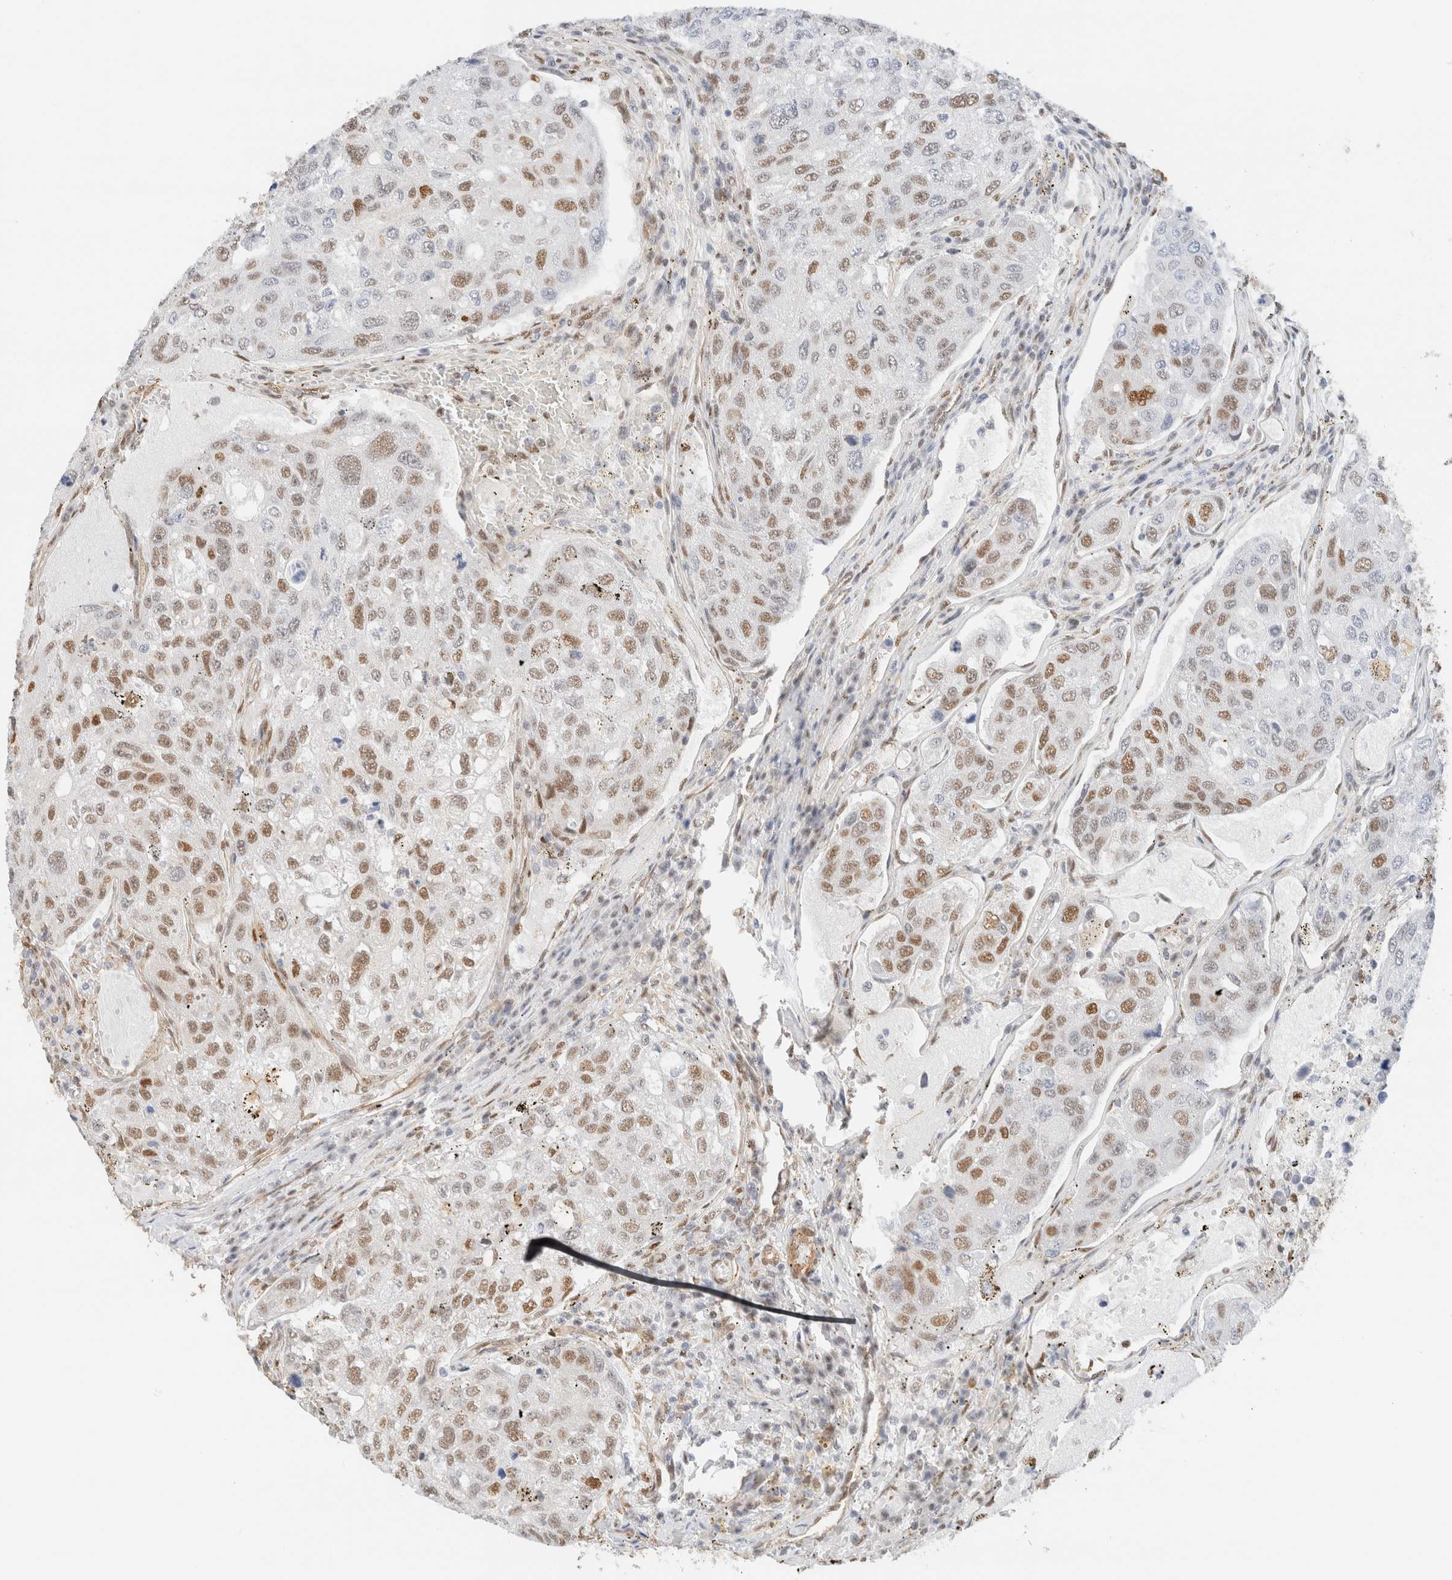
{"staining": {"intensity": "moderate", "quantity": "25%-75%", "location": "nuclear"}, "tissue": "urothelial cancer", "cell_type": "Tumor cells", "image_type": "cancer", "snomed": [{"axis": "morphology", "description": "Urothelial carcinoma, High grade"}, {"axis": "topography", "description": "Lymph node"}, {"axis": "topography", "description": "Urinary bladder"}], "caption": "Immunohistochemical staining of urothelial cancer shows medium levels of moderate nuclear expression in approximately 25%-75% of tumor cells.", "gene": "ARID5A", "patient": {"sex": "male", "age": 51}}